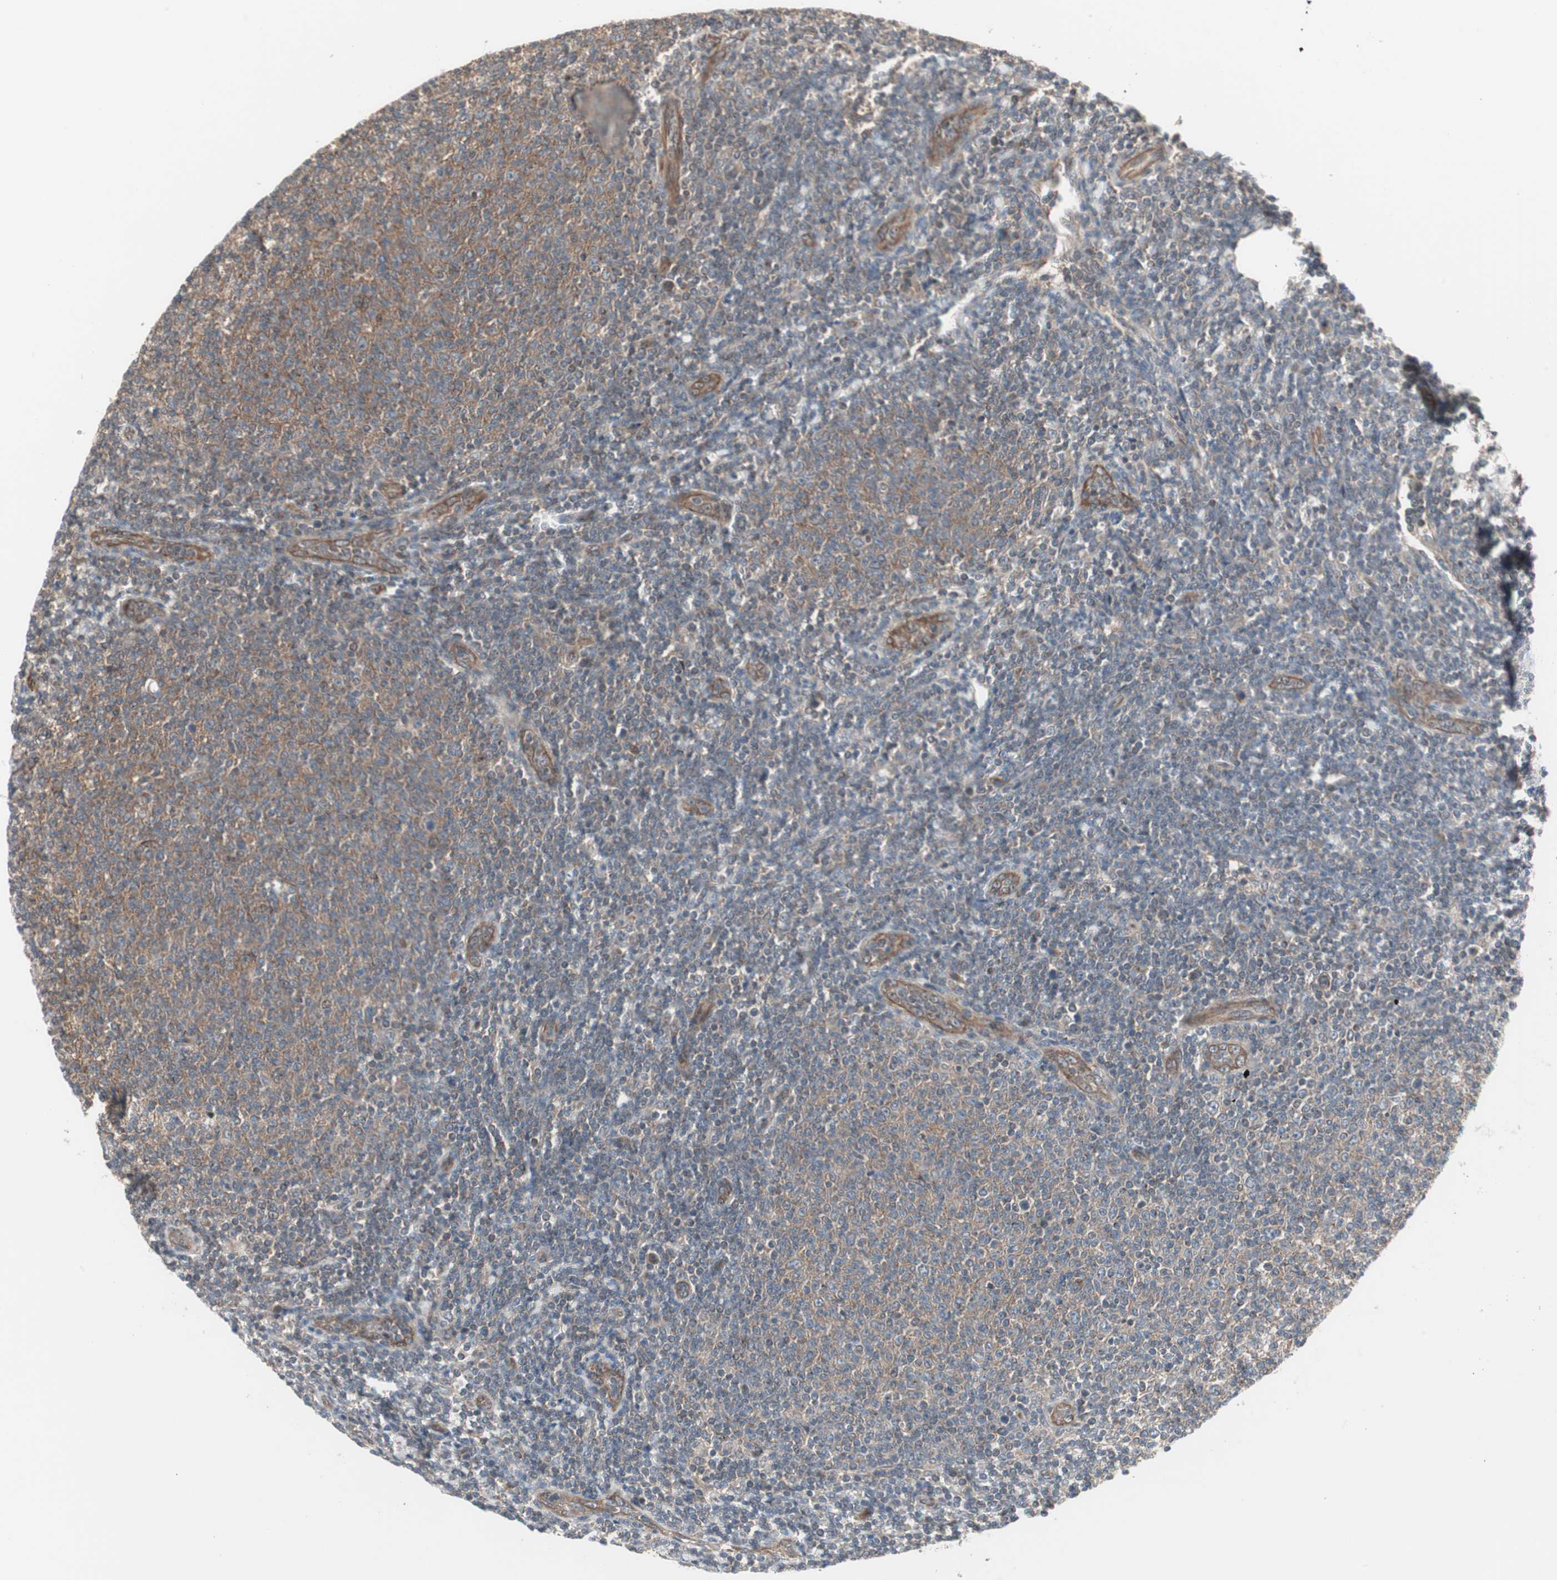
{"staining": {"intensity": "moderate", "quantity": "25%-75%", "location": "cytoplasmic/membranous"}, "tissue": "lymphoma", "cell_type": "Tumor cells", "image_type": "cancer", "snomed": [{"axis": "morphology", "description": "Malignant lymphoma, non-Hodgkin's type, Low grade"}, {"axis": "topography", "description": "Lymph node"}], "caption": "Malignant lymphoma, non-Hodgkin's type (low-grade) stained with DAB immunohistochemistry (IHC) exhibits medium levels of moderate cytoplasmic/membranous expression in about 25%-75% of tumor cells. Using DAB (brown) and hematoxylin (blue) stains, captured at high magnification using brightfield microscopy.", "gene": "PFDN1", "patient": {"sex": "male", "age": 66}}